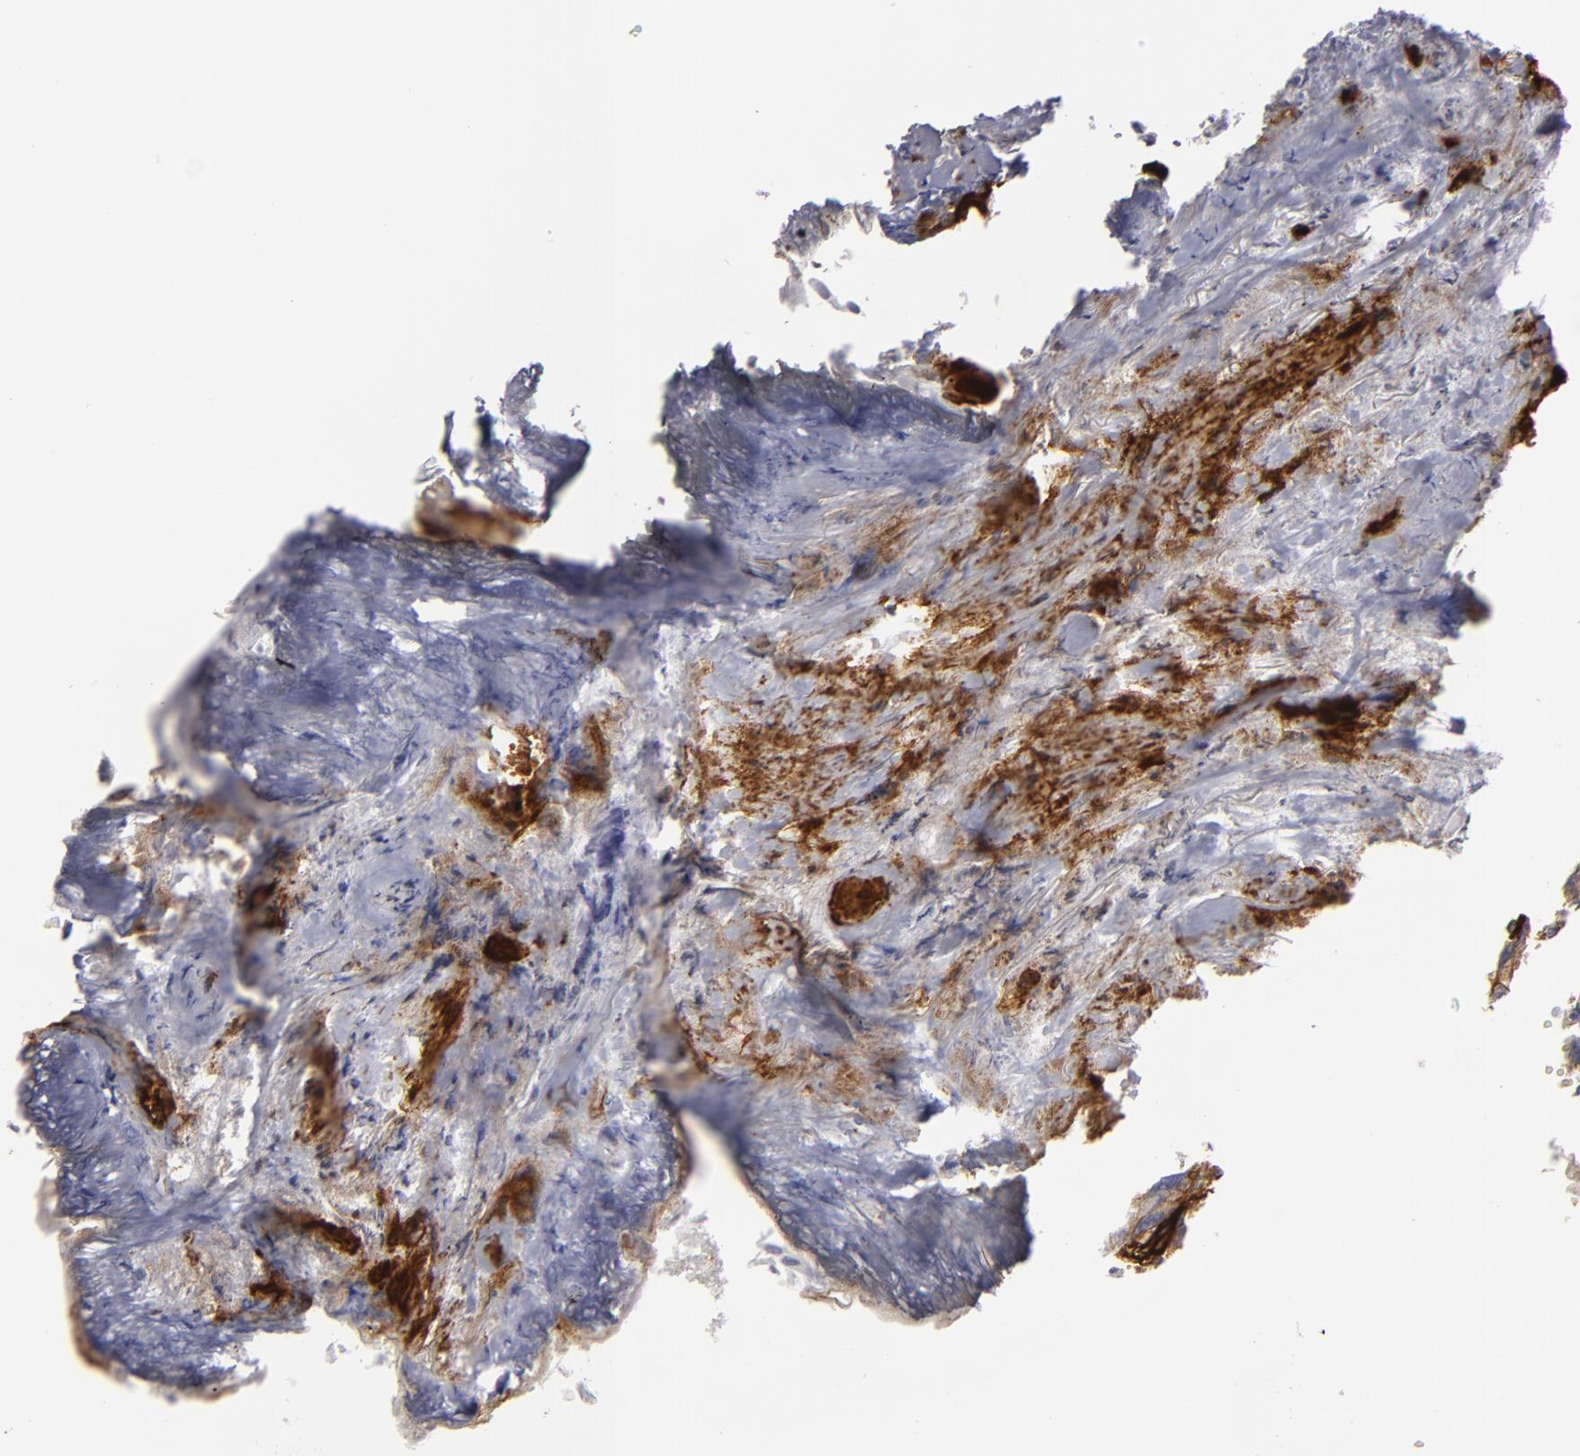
{"staining": {"intensity": "strong", "quantity": "25%-75%", "location": "cytoplasmic/membranous"}, "tissue": "testis cancer", "cell_type": "Tumor cells", "image_type": "cancer", "snomed": [{"axis": "morphology", "description": "Carcinoma, Embryonal, NOS"}, {"axis": "topography", "description": "Testis"}], "caption": "Immunohistochemical staining of human embryonal carcinoma (testis) reveals high levels of strong cytoplasmic/membranous staining in approximately 25%-75% of tumor cells. The staining was performed using DAB (3,3'-diaminobenzidine), with brown indicating positive protein expression. Nuclei are stained blue with hematoxylin.", "gene": "MCAM", "patient": {"sex": "male", "age": 31}}